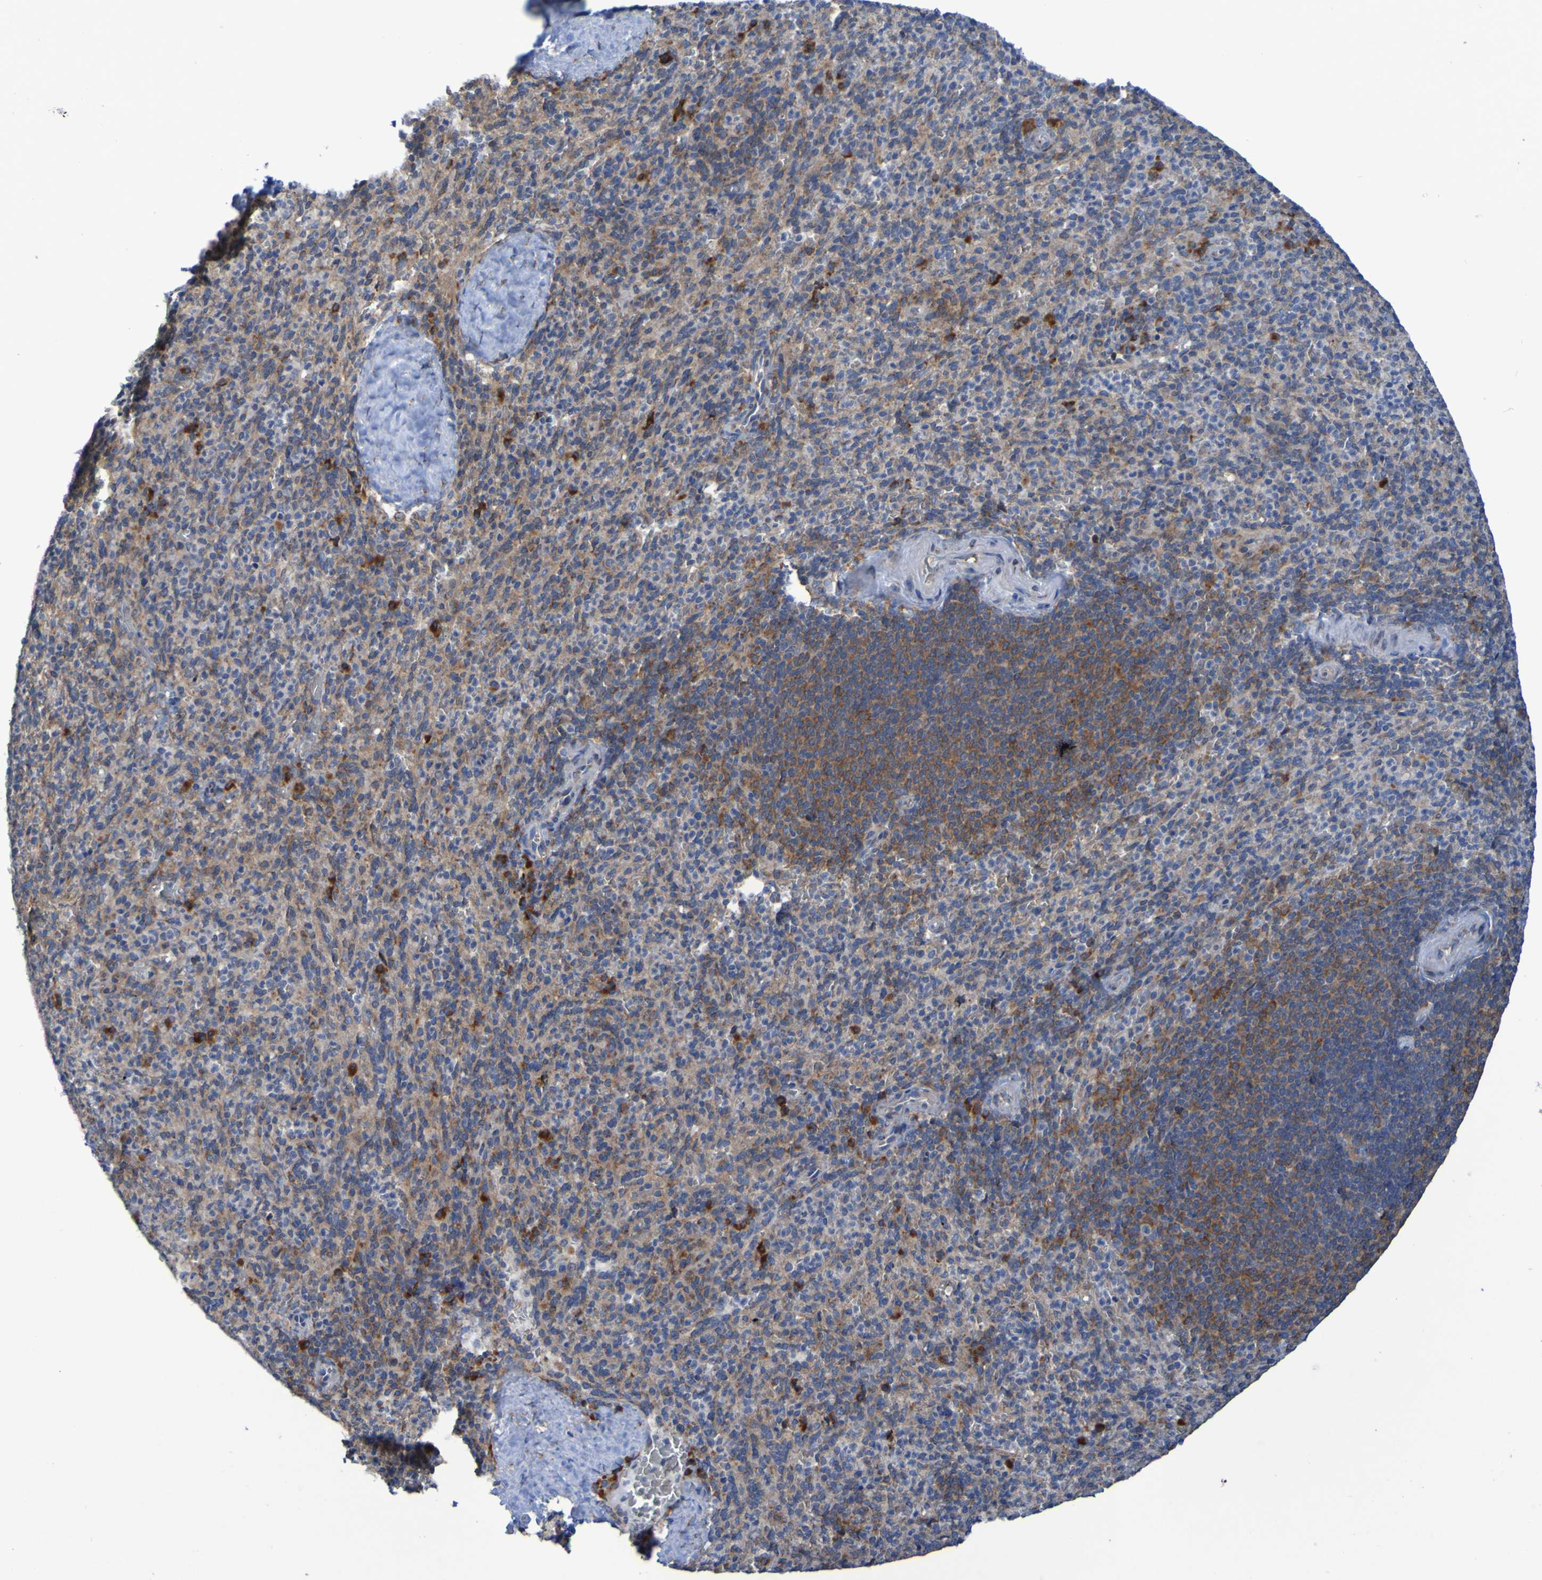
{"staining": {"intensity": "strong", "quantity": "<25%", "location": "cytoplasmic/membranous"}, "tissue": "spleen", "cell_type": "Cells in red pulp", "image_type": "normal", "snomed": [{"axis": "morphology", "description": "Normal tissue, NOS"}, {"axis": "topography", "description": "Spleen"}], "caption": "Protein positivity by immunohistochemistry shows strong cytoplasmic/membranous expression in about <25% of cells in red pulp in benign spleen.", "gene": "FKBP3", "patient": {"sex": "male", "age": 36}}